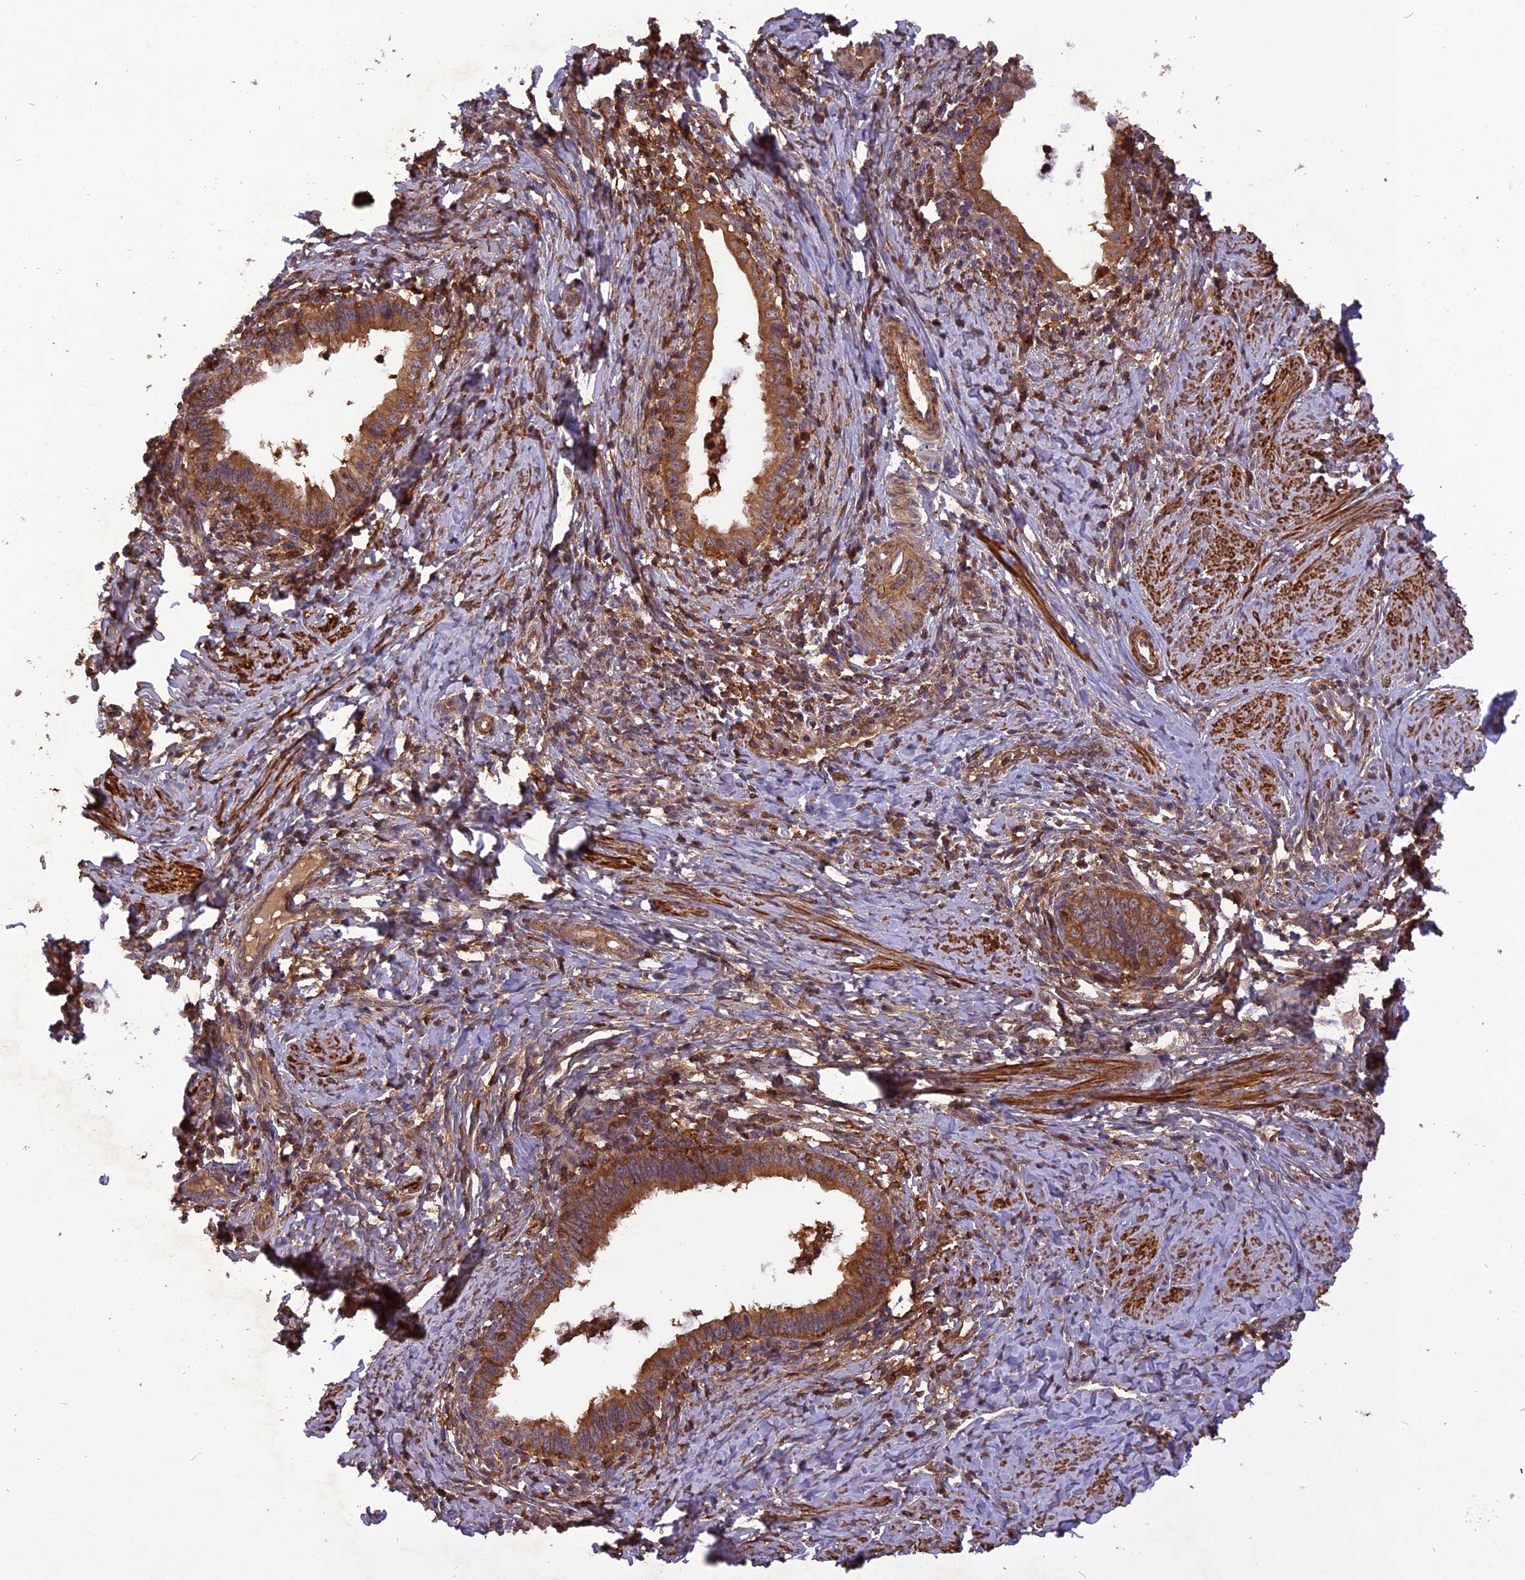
{"staining": {"intensity": "moderate", "quantity": ">75%", "location": "cytoplasmic/membranous"}, "tissue": "cervical cancer", "cell_type": "Tumor cells", "image_type": "cancer", "snomed": [{"axis": "morphology", "description": "Adenocarcinoma, NOS"}, {"axis": "topography", "description": "Cervix"}], "caption": "Immunohistochemistry image of human cervical cancer stained for a protein (brown), which displays medium levels of moderate cytoplasmic/membranous positivity in about >75% of tumor cells.", "gene": "STOML1", "patient": {"sex": "female", "age": 36}}